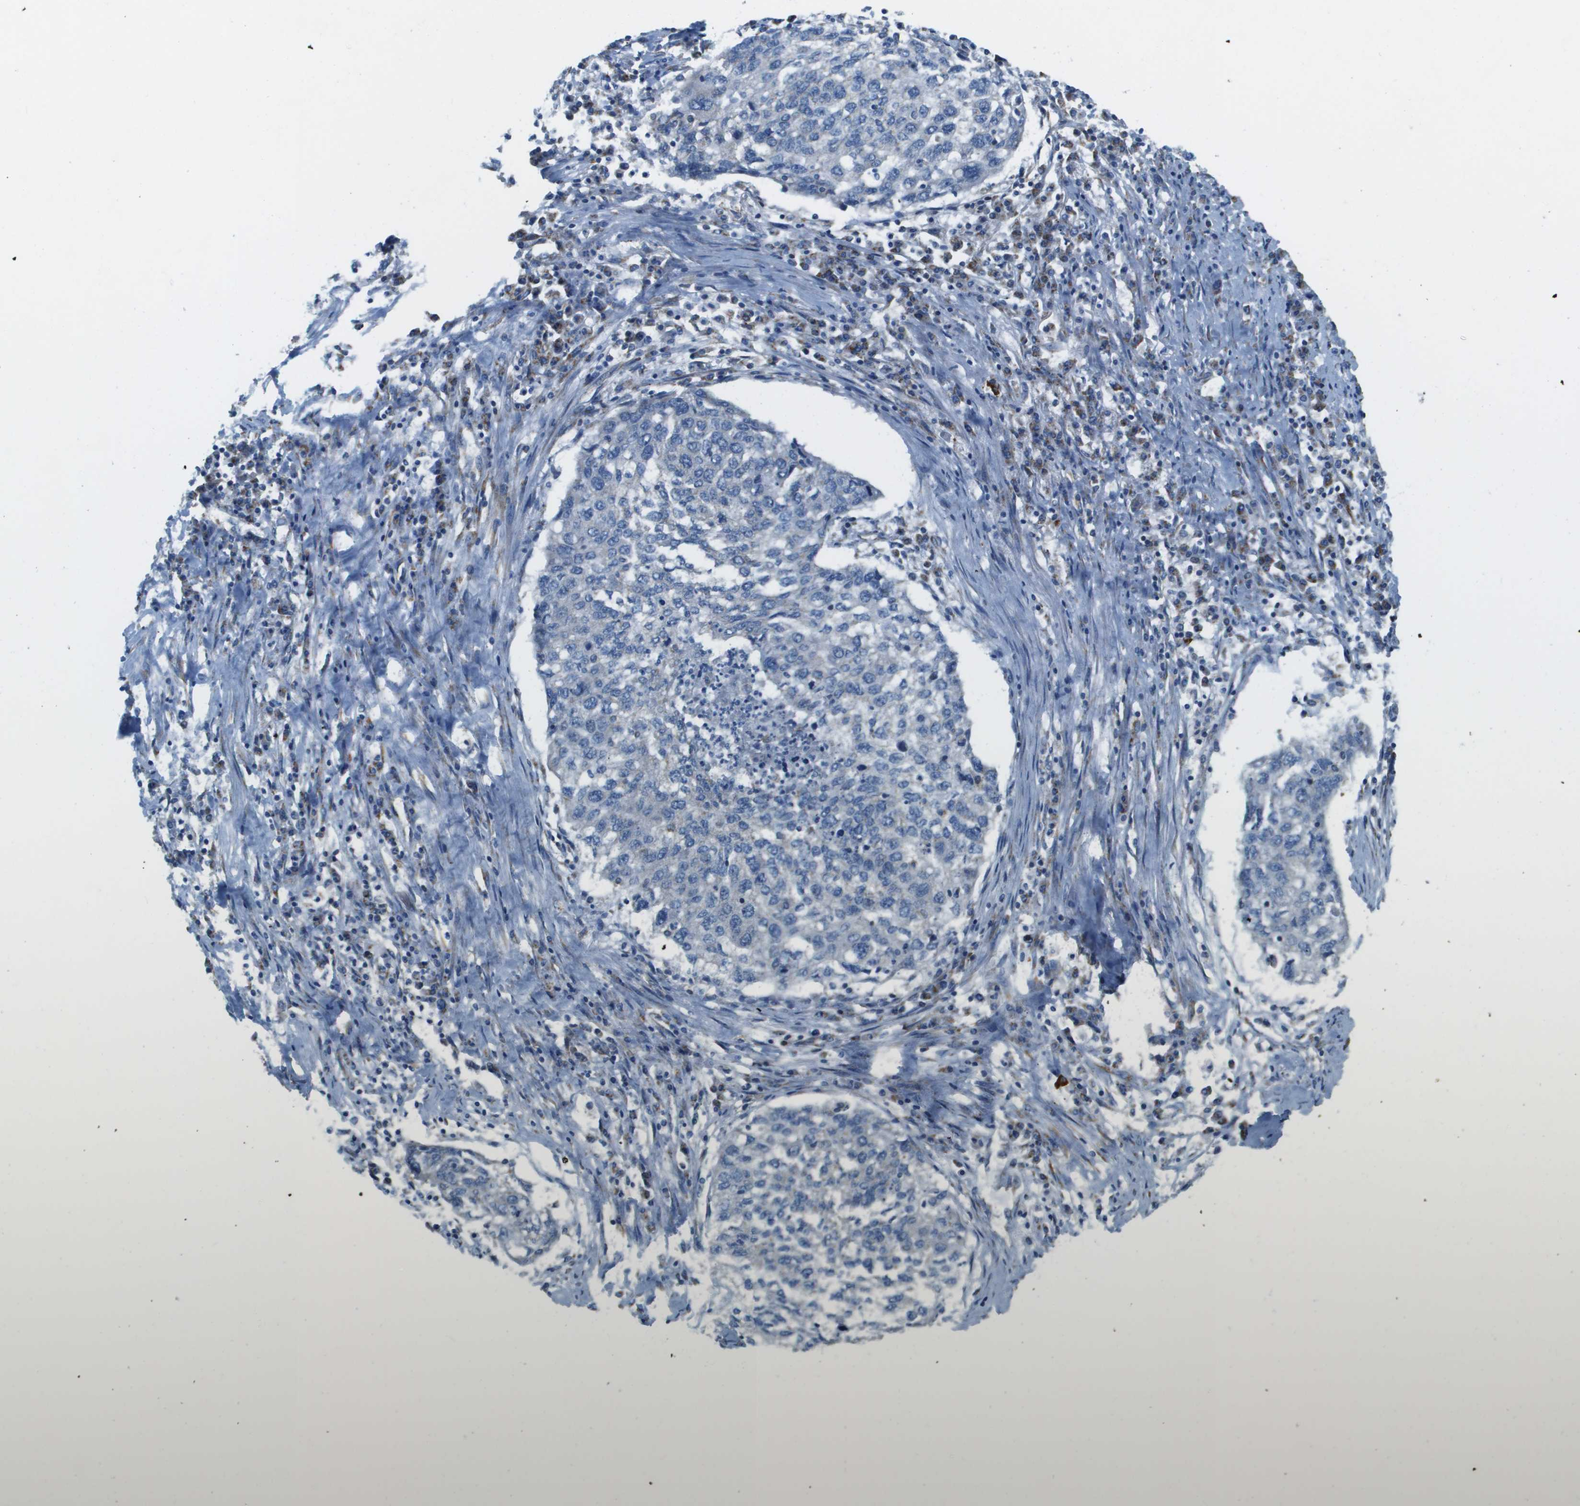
{"staining": {"intensity": "negative", "quantity": "none", "location": "none"}, "tissue": "lung cancer", "cell_type": "Tumor cells", "image_type": "cancer", "snomed": [{"axis": "morphology", "description": "Squamous cell carcinoma, NOS"}, {"axis": "topography", "description": "Lung"}], "caption": "High magnification brightfield microscopy of squamous cell carcinoma (lung) stained with DAB (brown) and counterstained with hematoxylin (blue): tumor cells show no significant expression.", "gene": "TAOK3", "patient": {"sex": "female", "age": 63}}